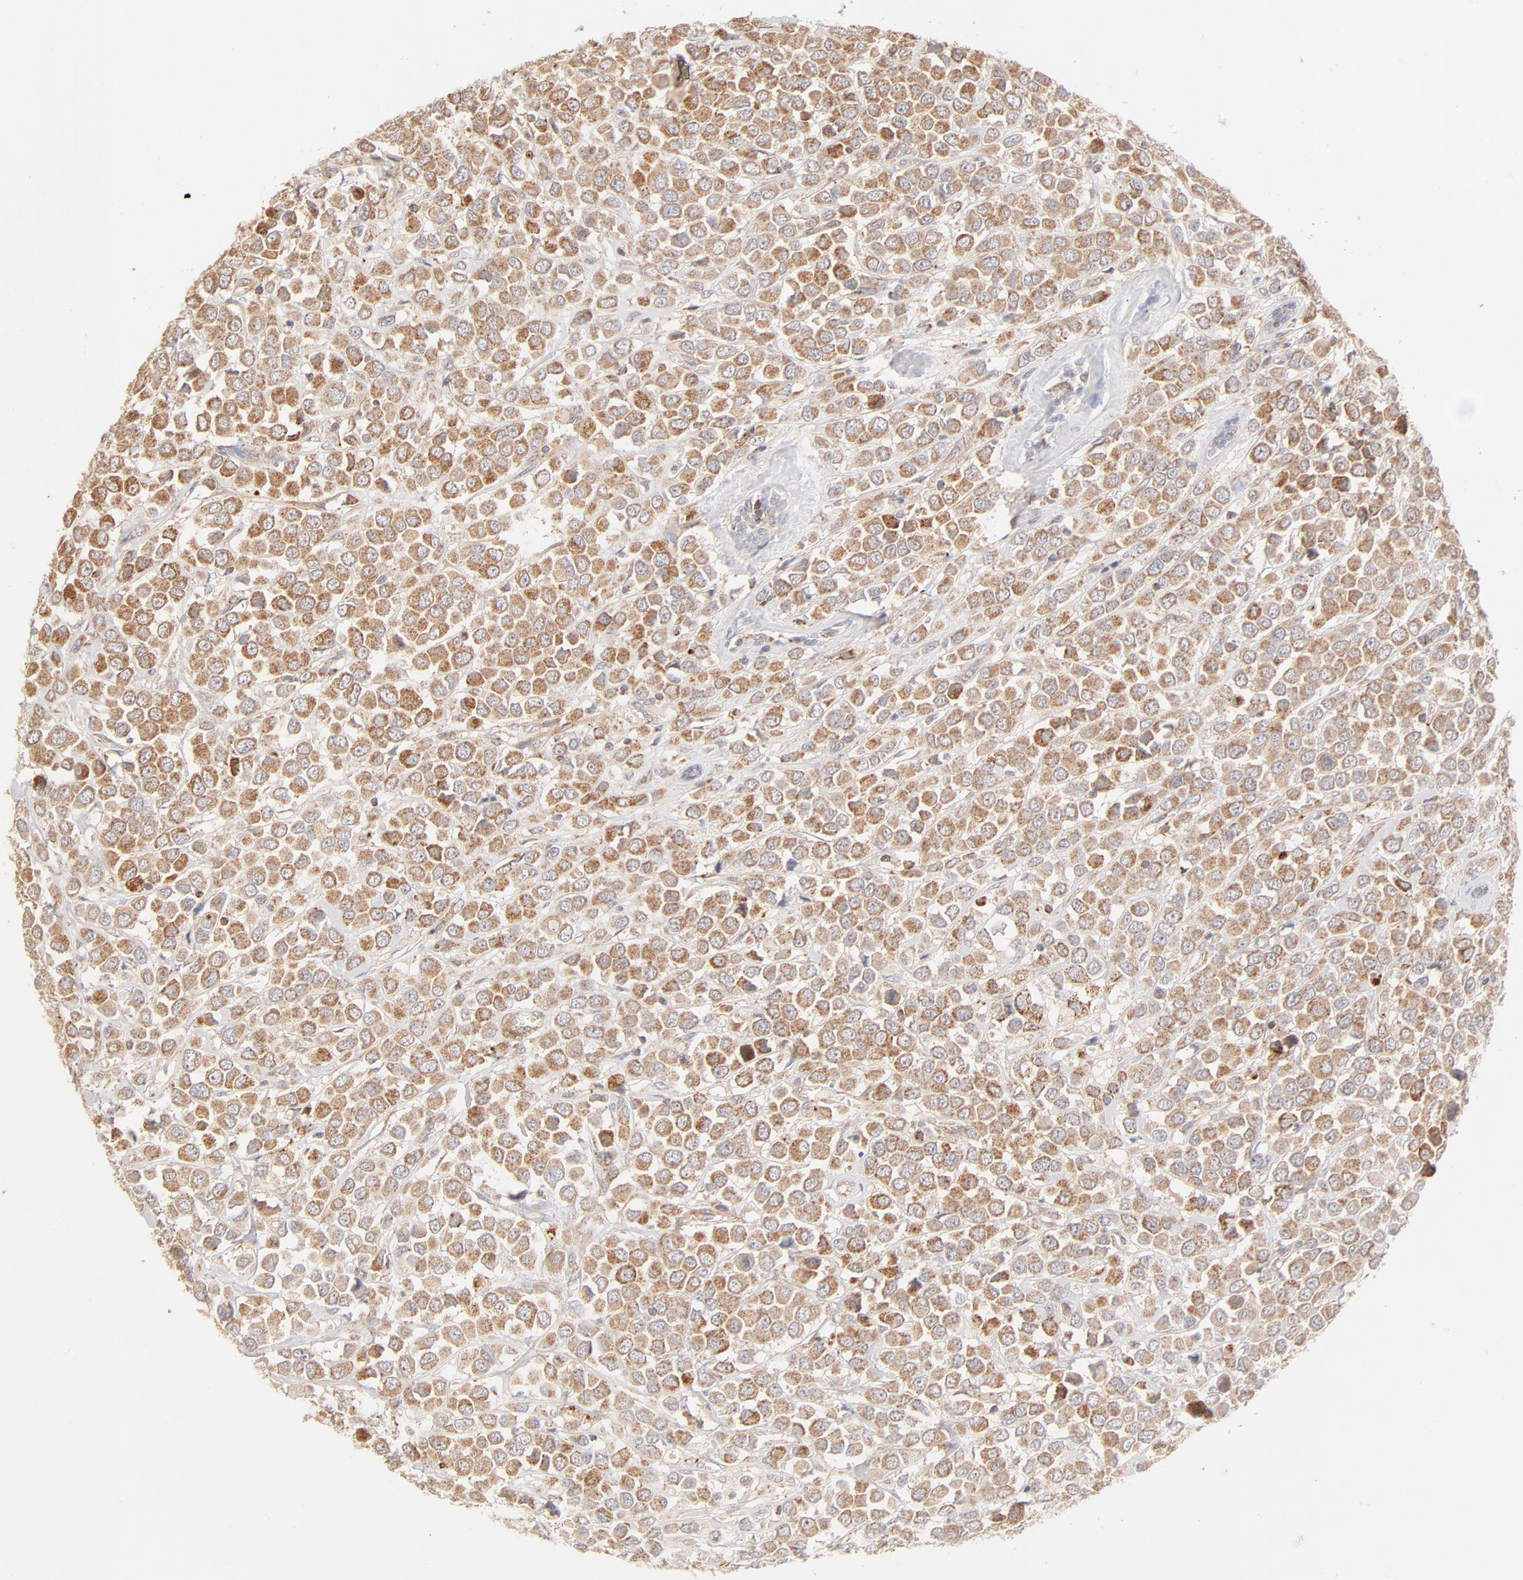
{"staining": {"intensity": "moderate", "quantity": ">75%", "location": "cytoplasmic/membranous"}, "tissue": "breast cancer", "cell_type": "Tumor cells", "image_type": "cancer", "snomed": [{"axis": "morphology", "description": "Duct carcinoma"}, {"axis": "topography", "description": "Breast"}], "caption": "The micrograph reveals staining of breast invasive ductal carcinoma, revealing moderate cytoplasmic/membranous protein expression (brown color) within tumor cells.", "gene": "CSPG4", "patient": {"sex": "female", "age": 61}}